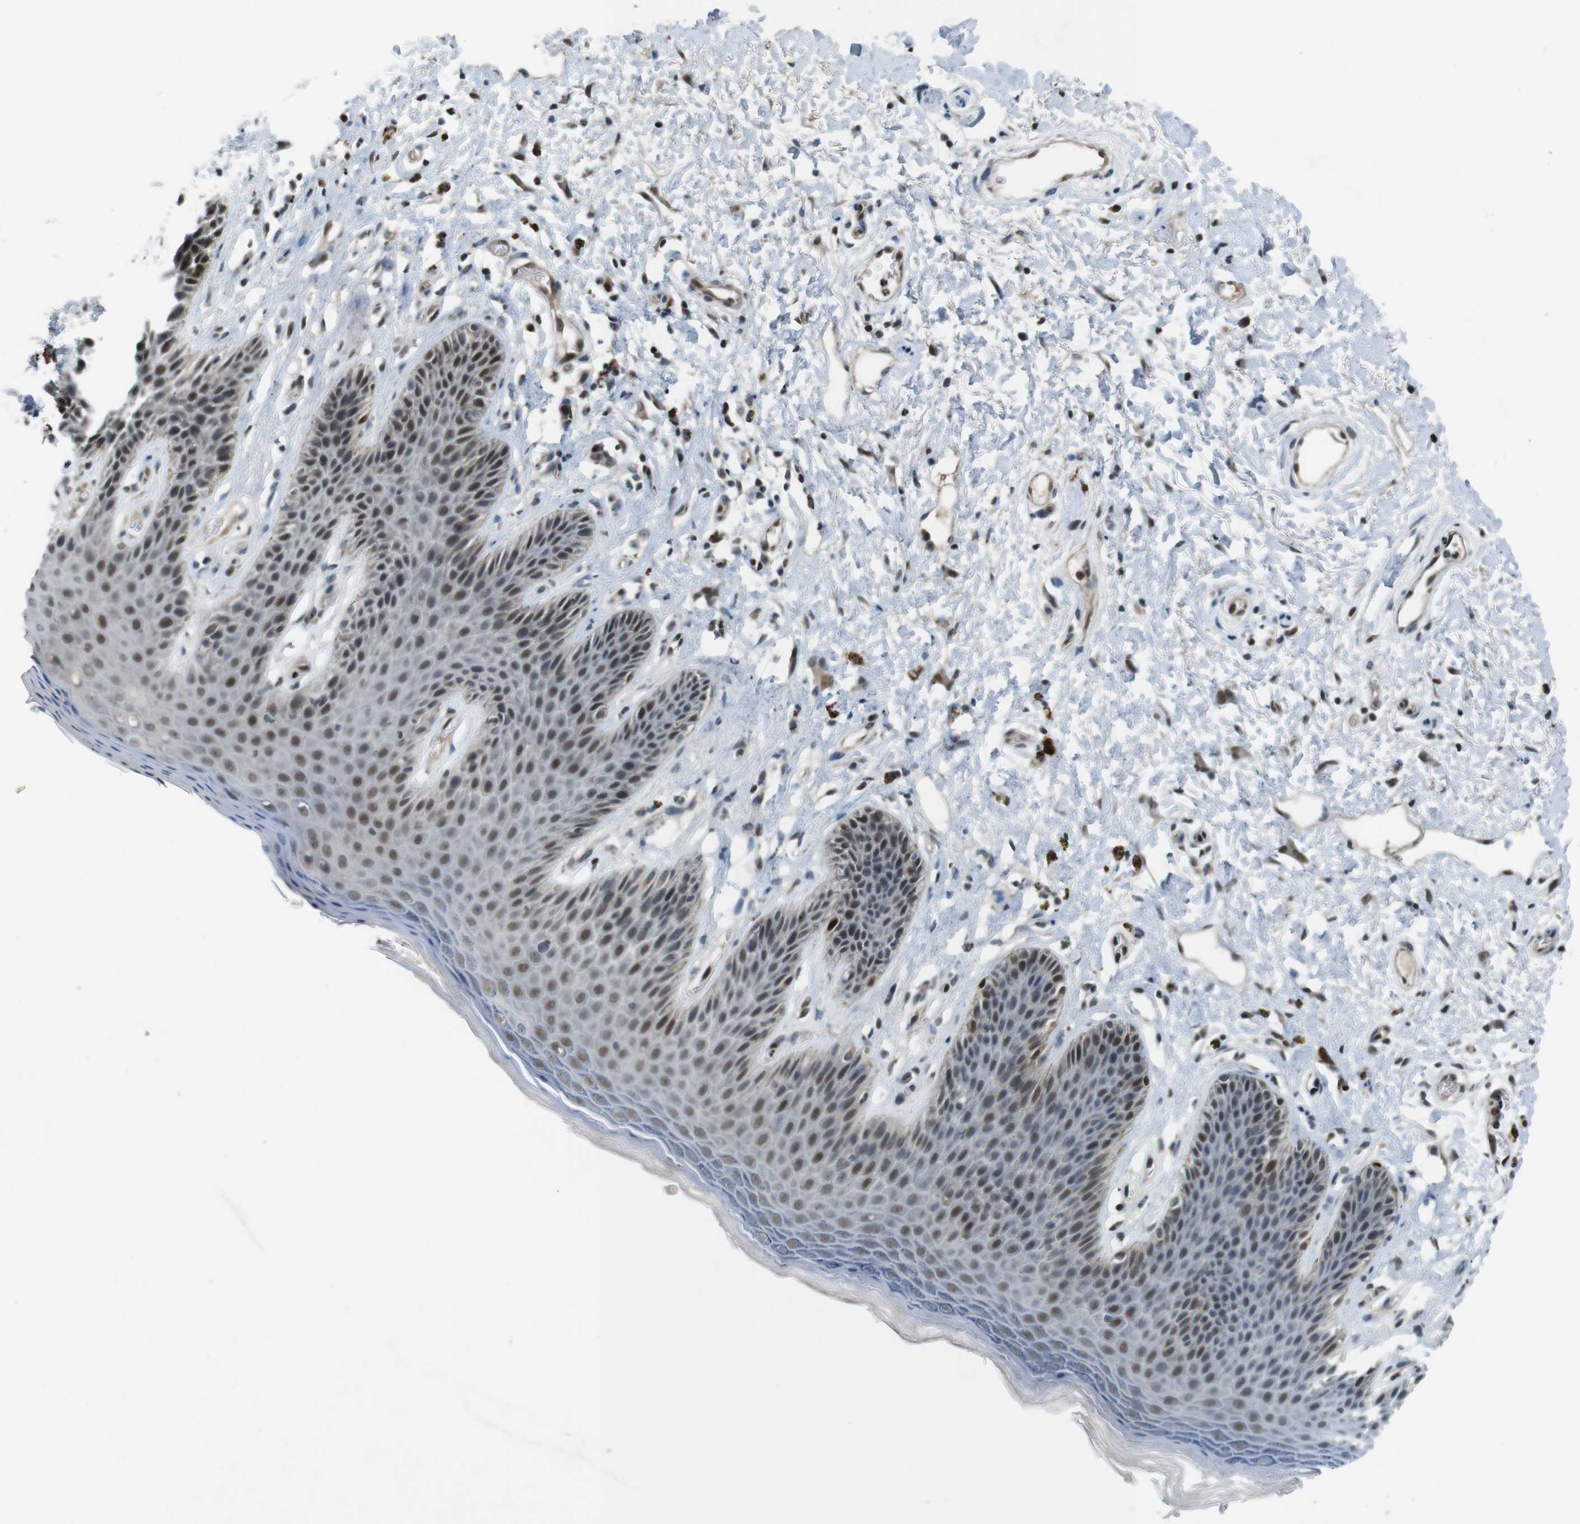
{"staining": {"intensity": "strong", "quantity": "25%-75%", "location": "nuclear"}, "tissue": "skin", "cell_type": "Epidermal cells", "image_type": "normal", "snomed": [{"axis": "morphology", "description": "Normal tissue, NOS"}, {"axis": "topography", "description": "Anal"}], "caption": "Brown immunohistochemical staining in unremarkable skin displays strong nuclear staining in about 25%-75% of epidermal cells.", "gene": "MAPKAPK5", "patient": {"sex": "female", "age": 46}}